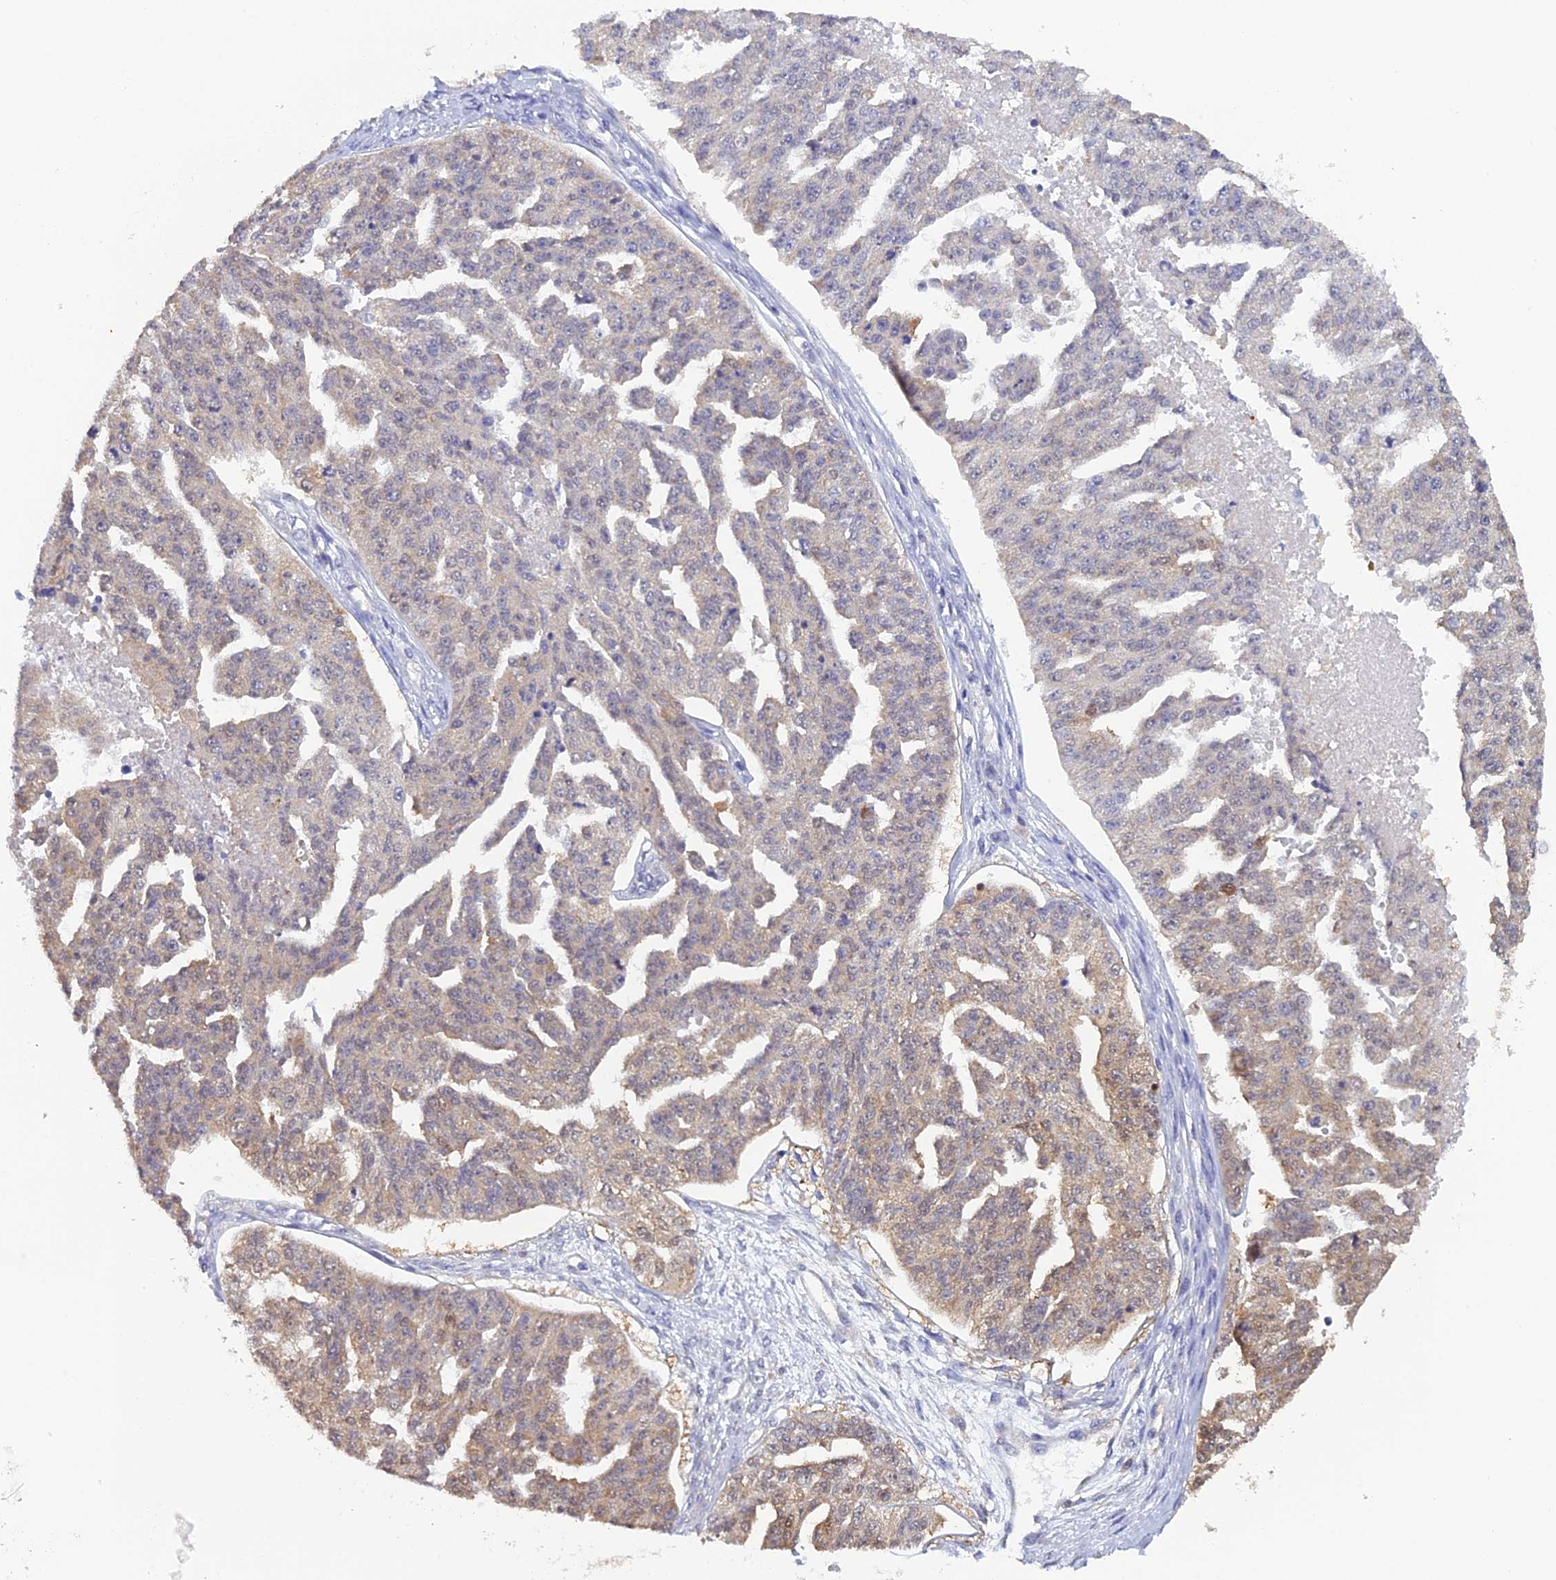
{"staining": {"intensity": "weak", "quantity": "<25%", "location": "cytoplasmic/membranous,nuclear"}, "tissue": "ovarian cancer", "cell_type": "Tumor cells", "image_type": "cancer", "snomed": [{"axis": "morphology", "description": "Cystadenocarcinoma, serous, NOS"}, {"axis": "topography", "description": "Ovary"}], "caption": "Photomicrograph shows no protein staining in tumor cells of ovarian cancer (serous cystadenocarcinoma) tissue.", "gene": "HINT1", "patient": {"sex": "female", "age": 58}}